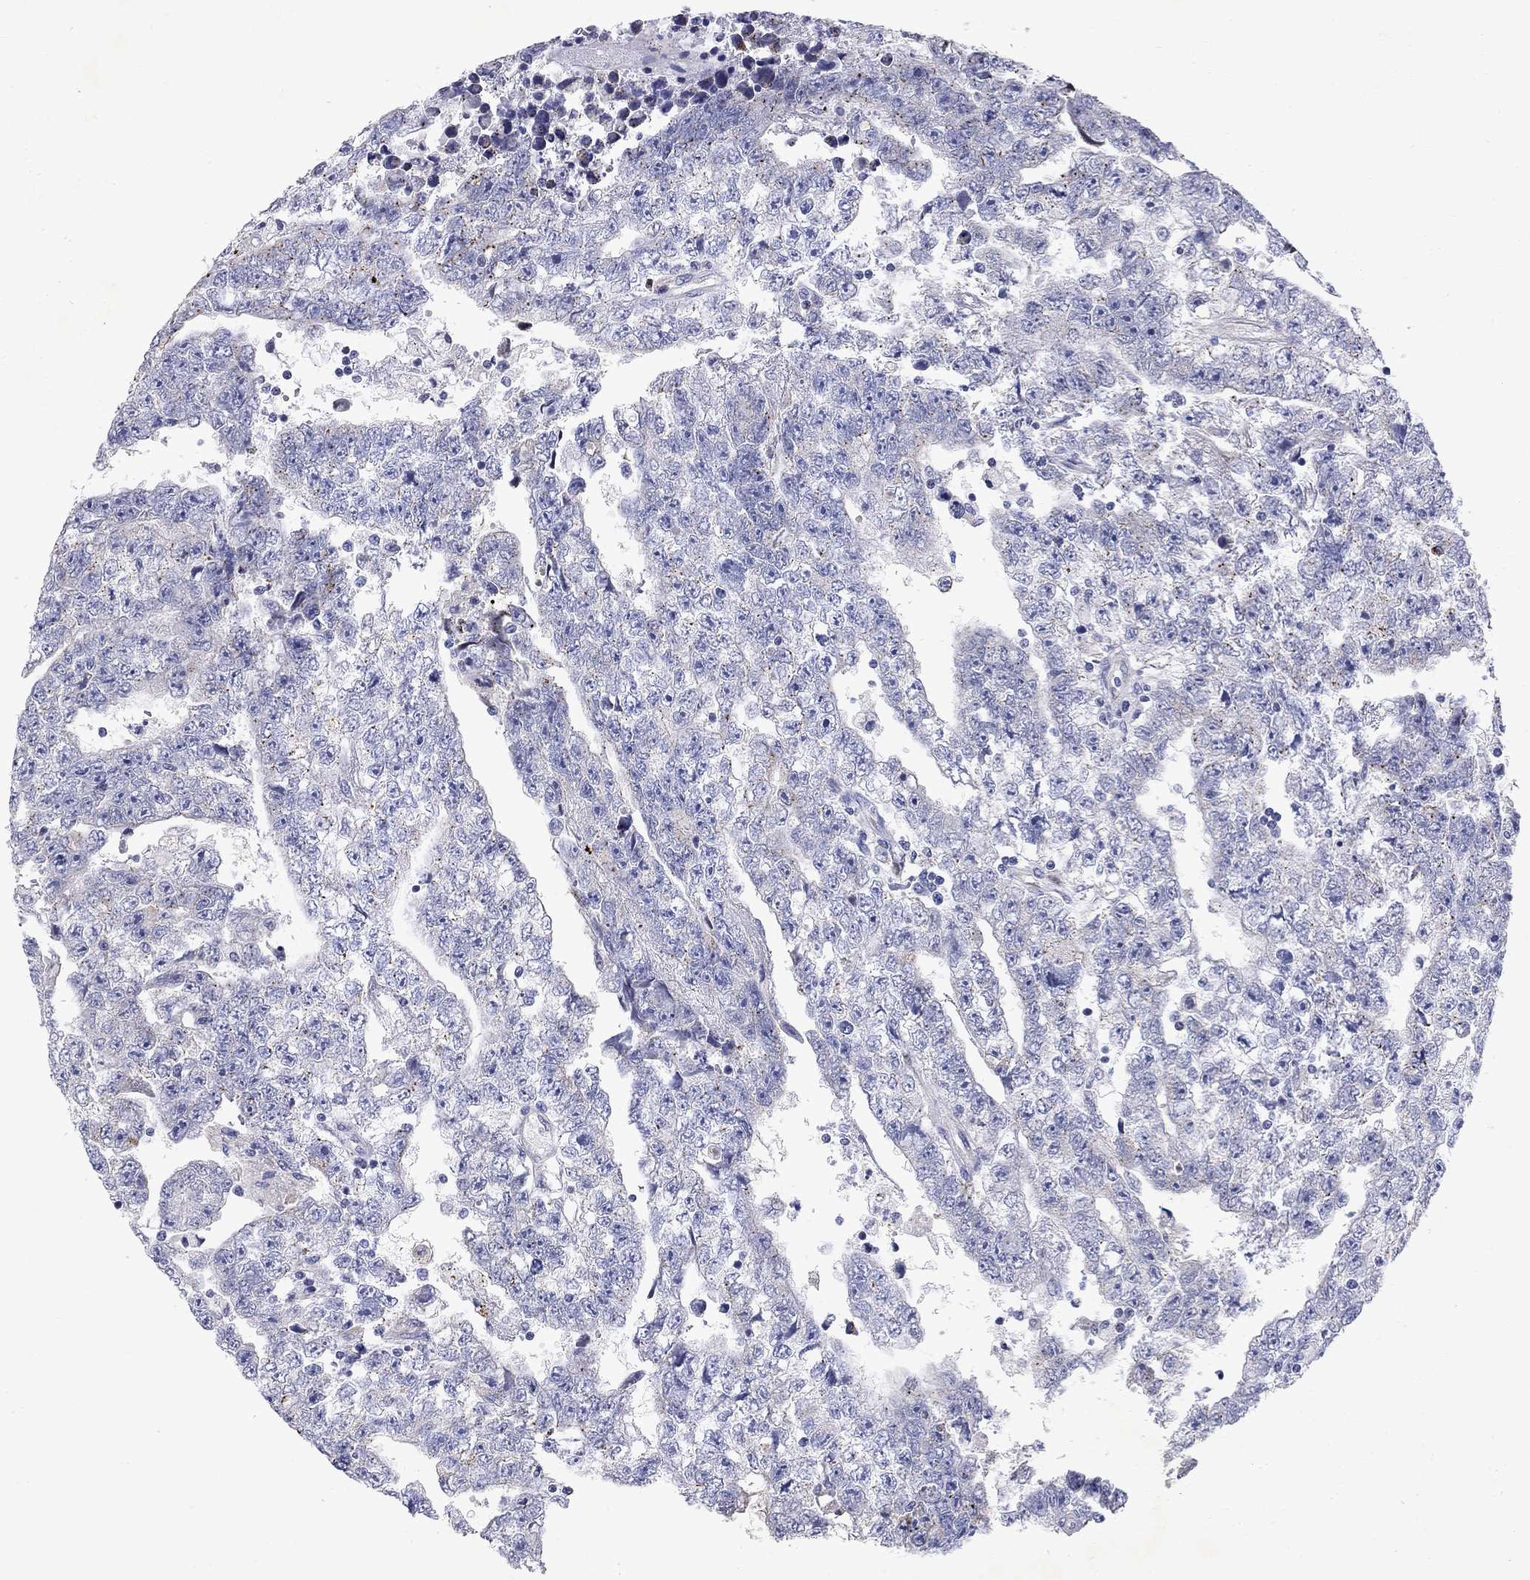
{"staining": {"intensity": "negative", "quantity": "none", "location": "none"}, "tissue": "testis cancer", "cell_type": "Tumor cells", "image_type": "cancer", "snomed": [{"axis": "morphology", "description": "Carcinoma, Embryonal, NOS"}, {"axis": "topography", "description": "Testis"}], "caption": "Tumor cells are negative for brown protein staining in embryonal carcinoma (testis).", "gene": "CLIC6", "patient": {"sex": "male", "age": 25}}